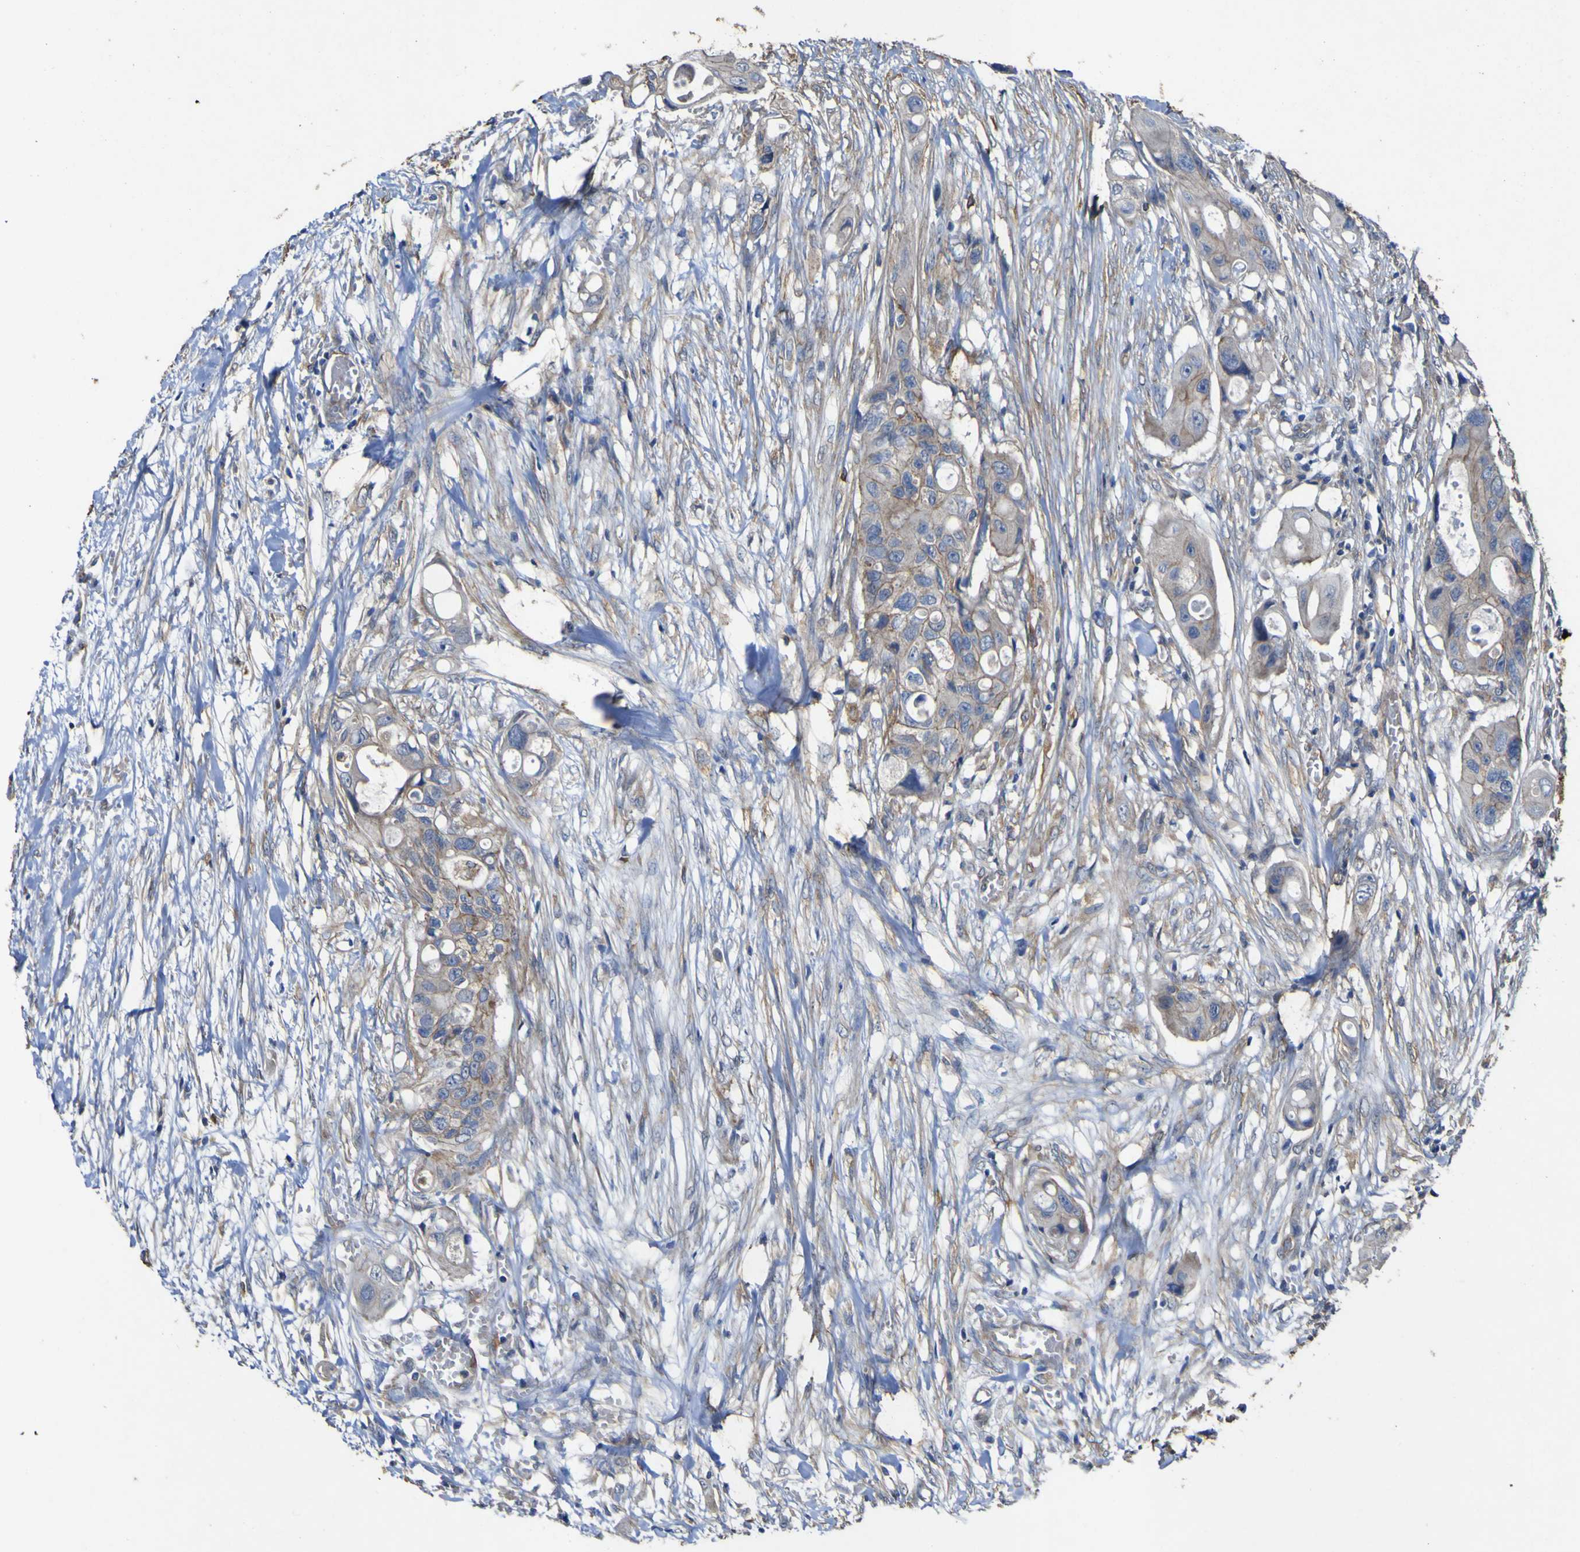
{"staining": {"intensity": "weak", "quantity": ">75%", "location": "cytoplasmic/membranous"}, "tissue": "colorectal cancer", "cell_type": "Tumor cells", "image_type": "cancer", "snomed": [{"axis": "morphology", "description": "Adenocarcinoma, NOS"}, {"axis": "topography", "description": "Colon"}], "caption": "High-magnification brightfield microscopy of colorectal adenocarcinoma stained with DAB (3,3'-diaminobenzidine) (brown) and counterstained with hematoxylin (blue). tumor cells exhibit weak cytoplasmic/membranous positivity is seen in approximately>75% of cells.", "gene": "TNFSF15", "patient": {"sex": "female", "age": 57}}